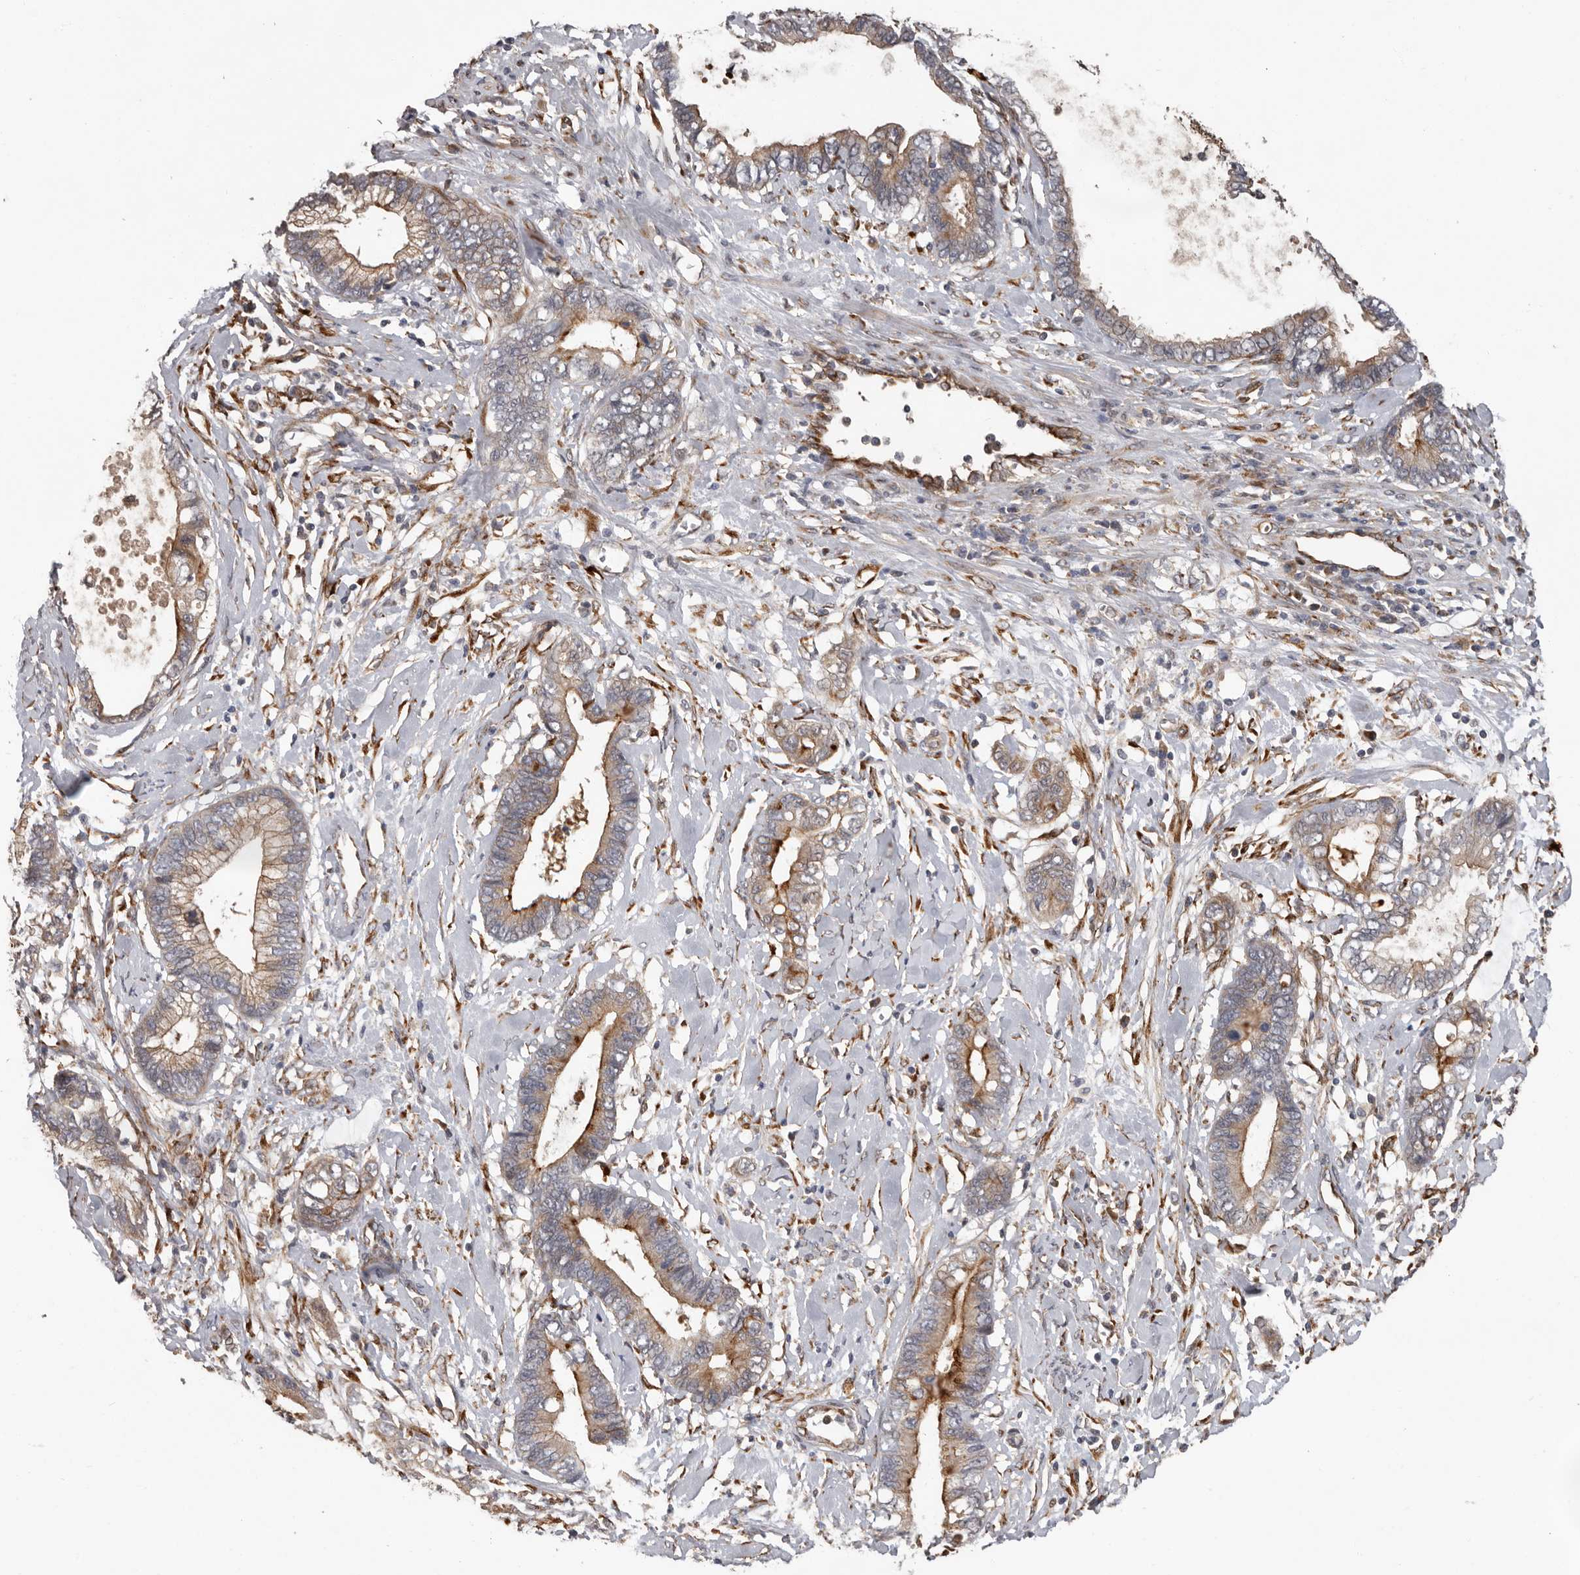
{"staining": {"intensity": "moderate", "quantity": ">75%", "location": "cytoplasmic/membranous"}, "tissue": "cervical cancer", "cell_type": "Tumor cells", "image_type": "cancer", "snomed": [{"axis": "morphology", "description": "Adenocarcinoma, NOS"}, {"axis": "topography", "description": "Cervix"}], "caption": "Cervical cancer stained with a brown dye demonstrates moderate cytoplasmic/membranous positive expression in about >75% of tumor cells.", "gene": "MTF1", "patient": {"sex": "female", "age": 44}}